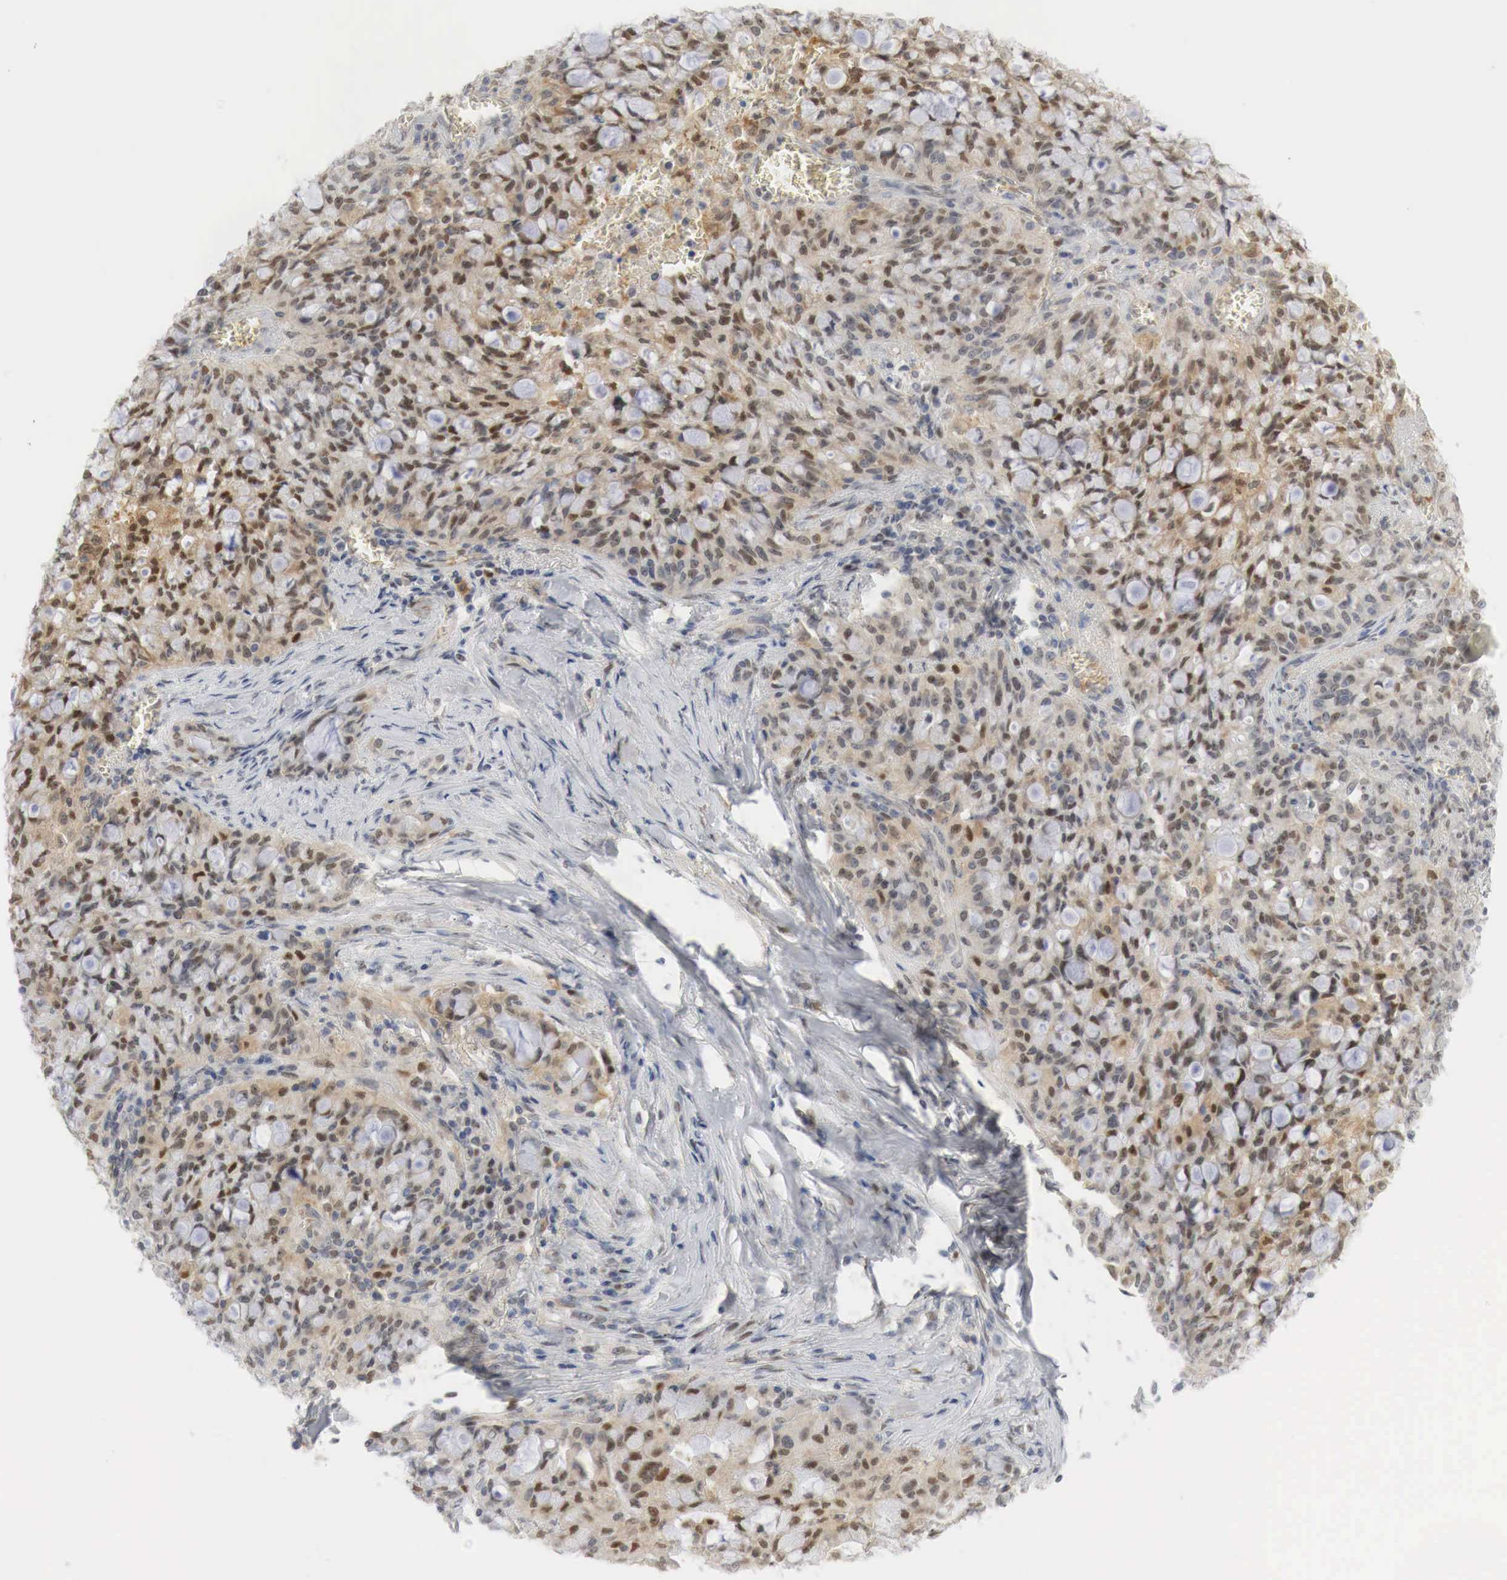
{"staining": {"intensity": "strong", "quantity": ">75%", "location": "nuclear"}, "tissue": "lung cancer", "cell_type": "Tumor cells", "image_type": "cancer", "snomed": [{"axis": "morphology", "description": "Adenocarcinoma, NOS"}, {"axis": "topography", "description": "Lung"}], "caption": "Lung cancer was stained to show a protein in brown. There is high levels of strong nuclear positivity in about >75% of tumor cells. (IHC, brightfield microscopy, high magnification).", "gene": "MYC", "patient": {"sex": "female", "age": 44}}